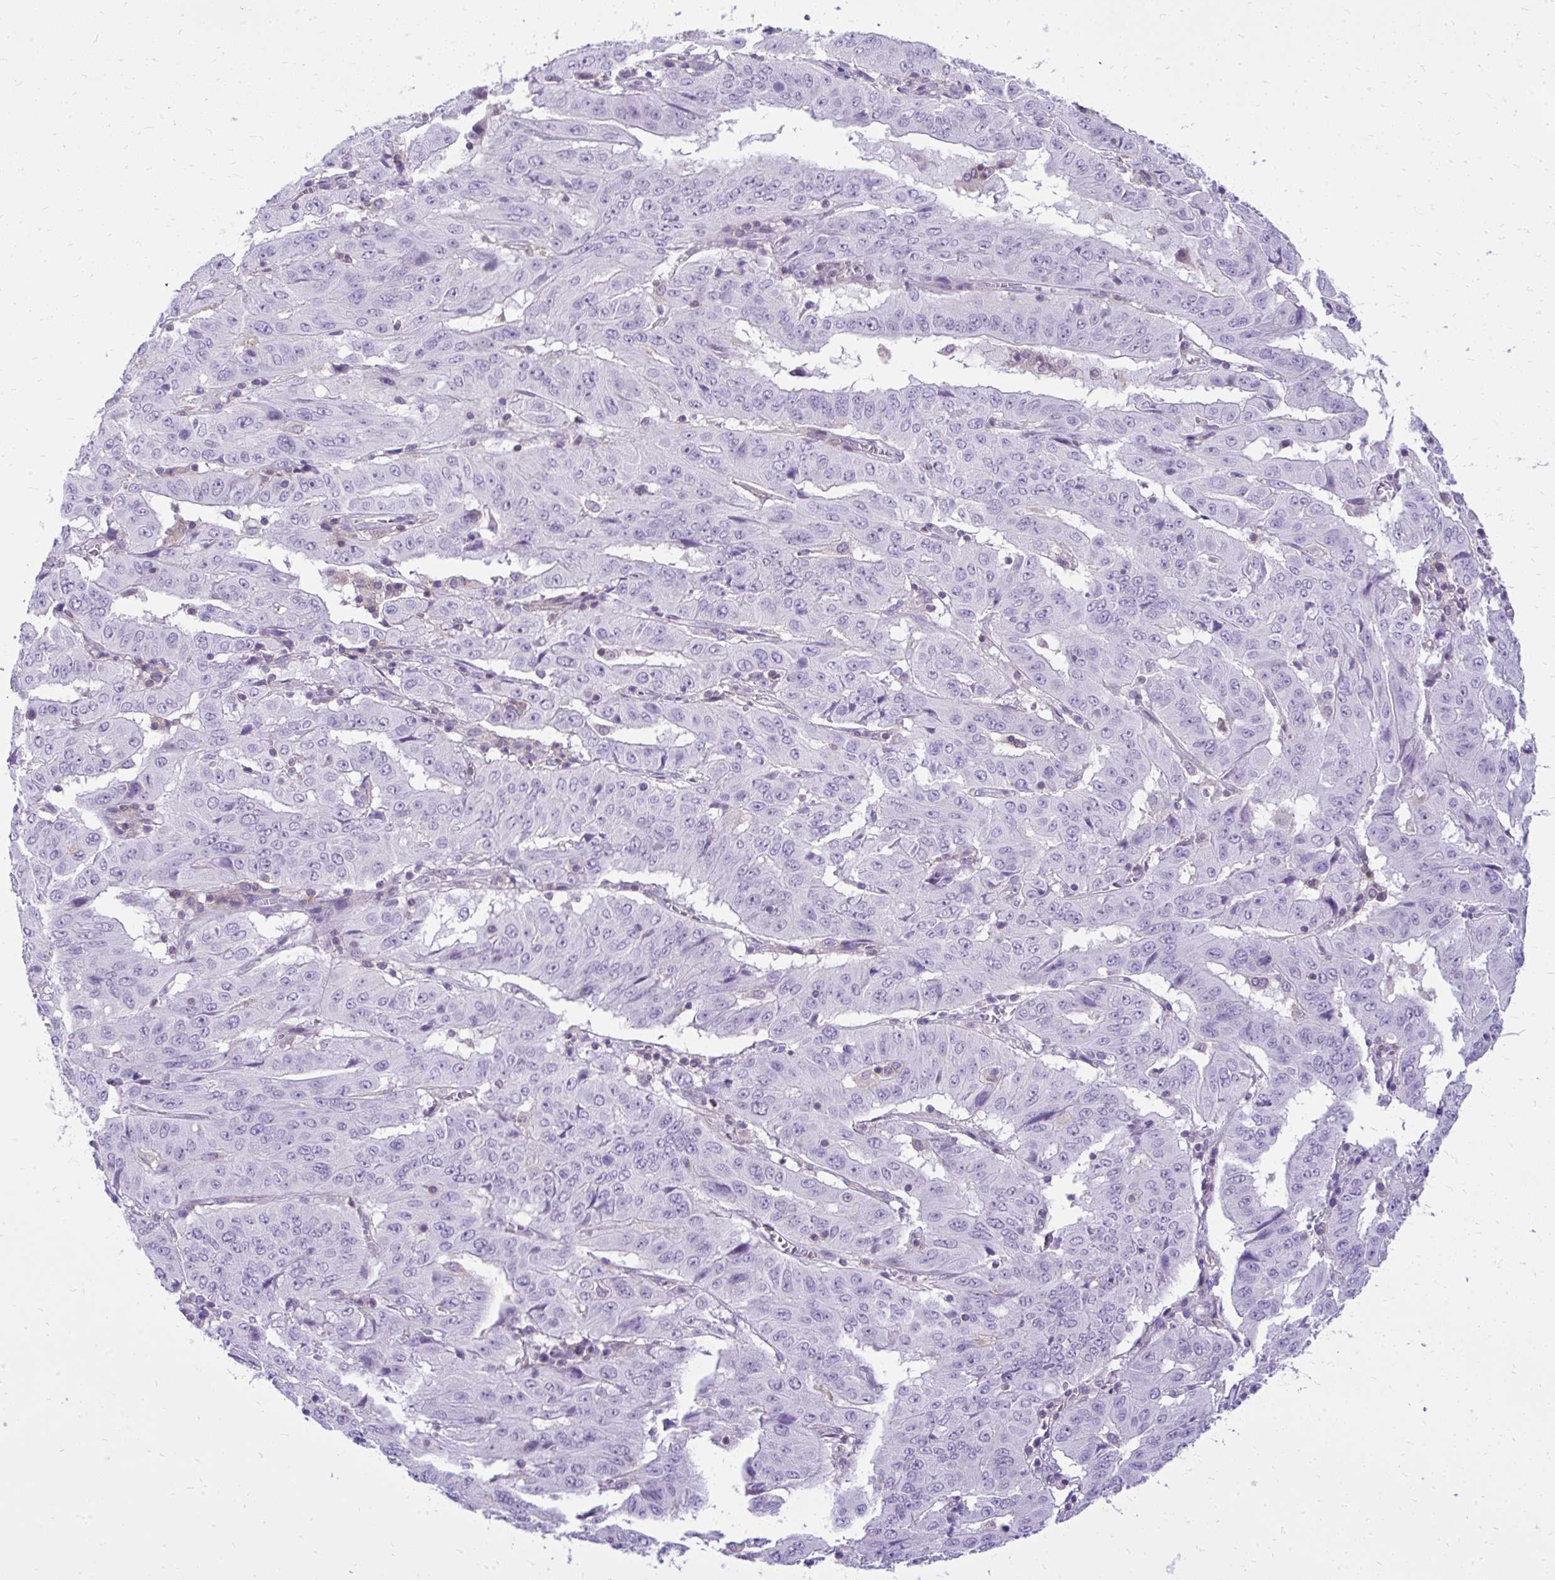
{"staining": {"intensity": "negative", "quantity": "none", "location": "none"}, "tissue": "pancreatic cancer", "cell_type": "Tumor cells", "image_type": "cancer", "snomed": [{"axis": "morphology", "description": "Adenocarcinoma, NOS"}, {"axis": "topography", "description": "Pancreas"}], "caption": "Immunohistochemistry of human pancreatic cancer demonstrates no staining in tumor cells.", "gene": "GPRIN3", "patient": {"sex": "male", "age": 63}}